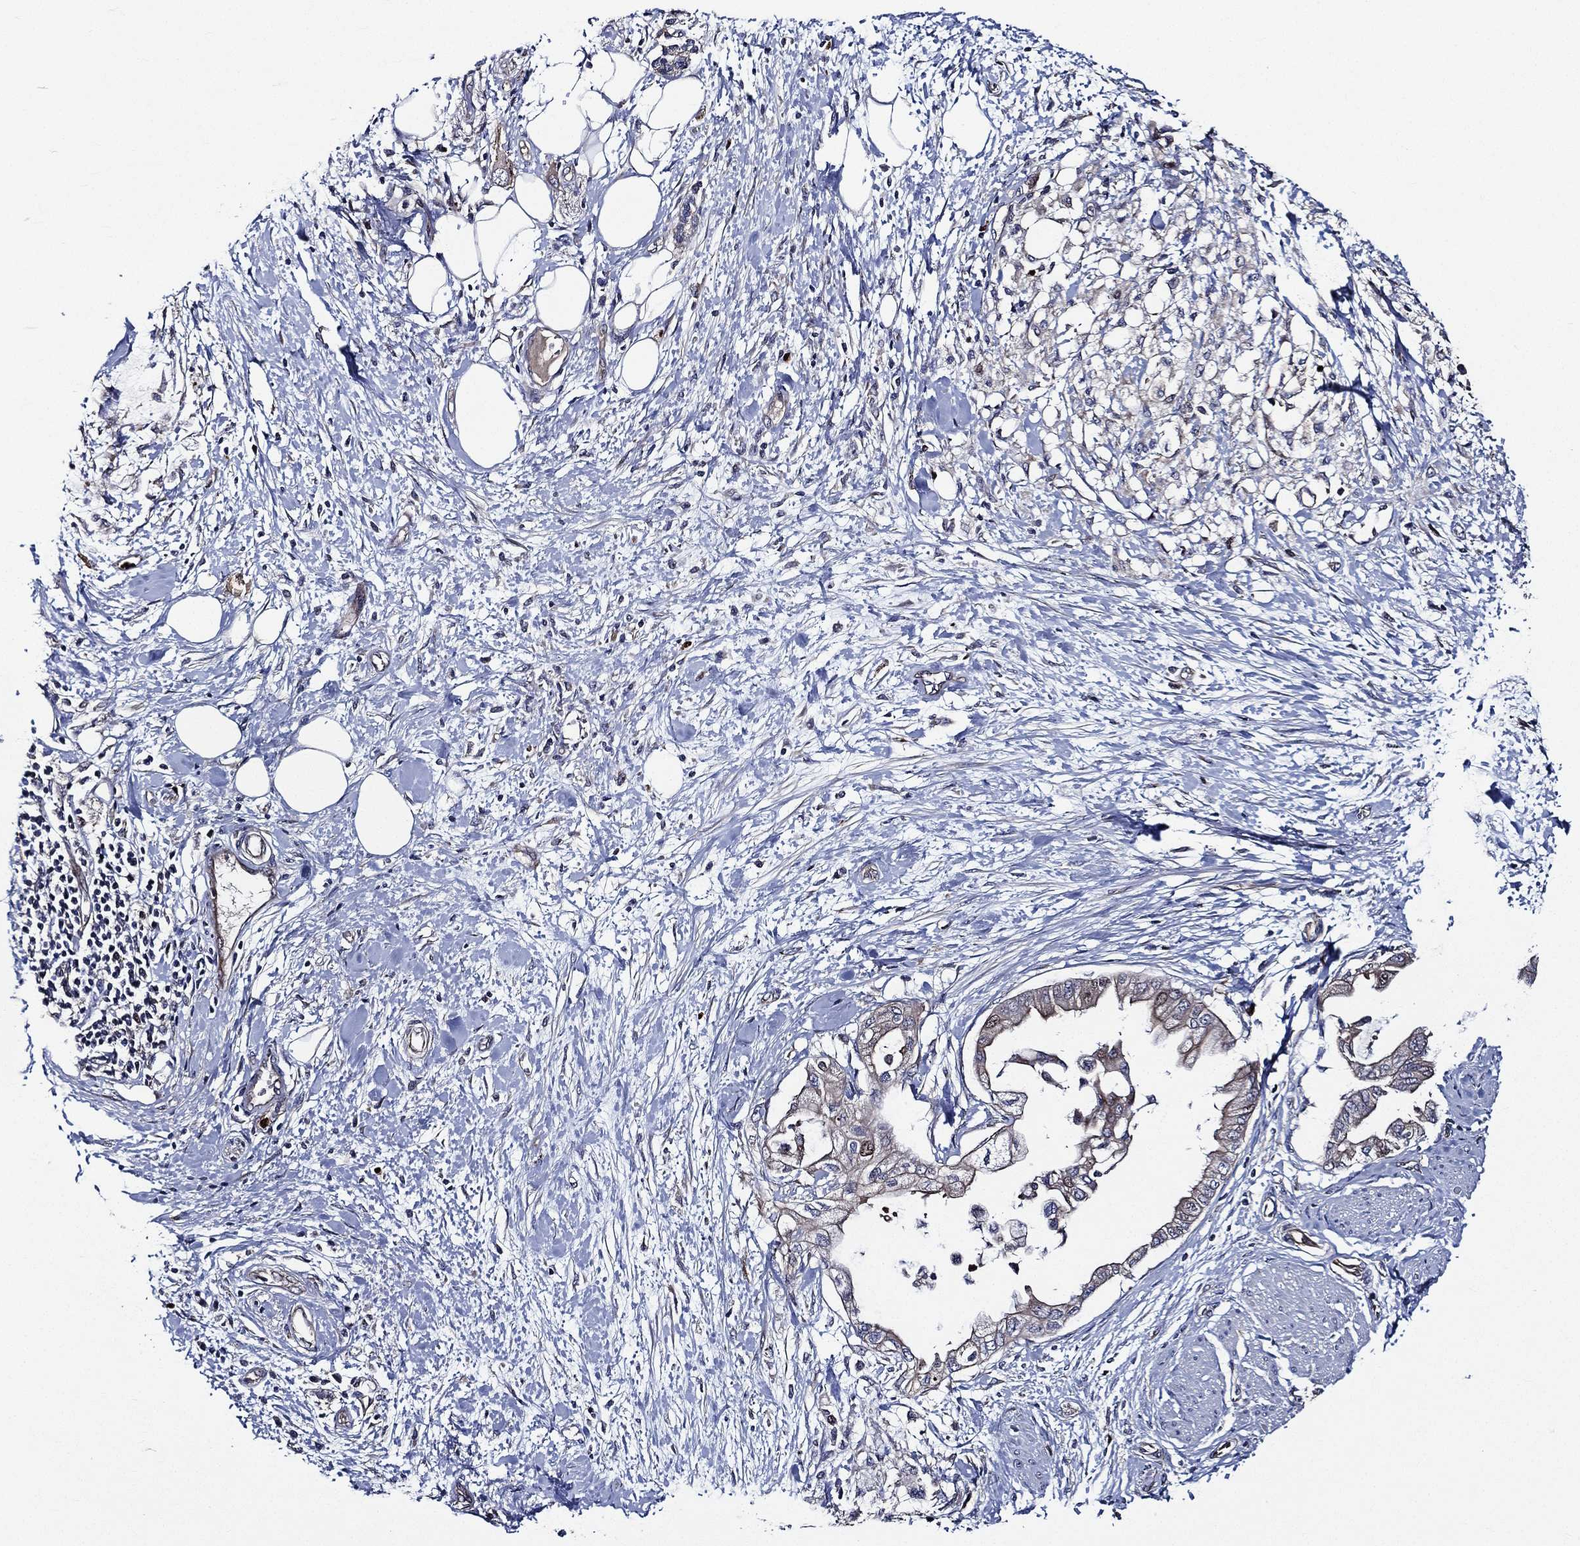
{"staining": {"intensity": "negative", "quantity": "none", "location": "none"}, "tissue": "pancreatic cancer", "cell_type": "Tumor cells", "image_type": "cancer", "snomed": [{"axis": "morphology", "description": "Normal tissue, NOS"}, {"axis": "morphology", "description": "Adenocarcinoma, NOS"}, {"axis": "topography", "description": "Pancreas"}, {"axis": "topography", "description": "Duodenum"}], "caption": "Pancreatic cancer was stained to show a protein in brown. There is no significant positivity in tumor cells.", "gene": "KIF20B", "patient": {"sex": "female", "age": 60}}